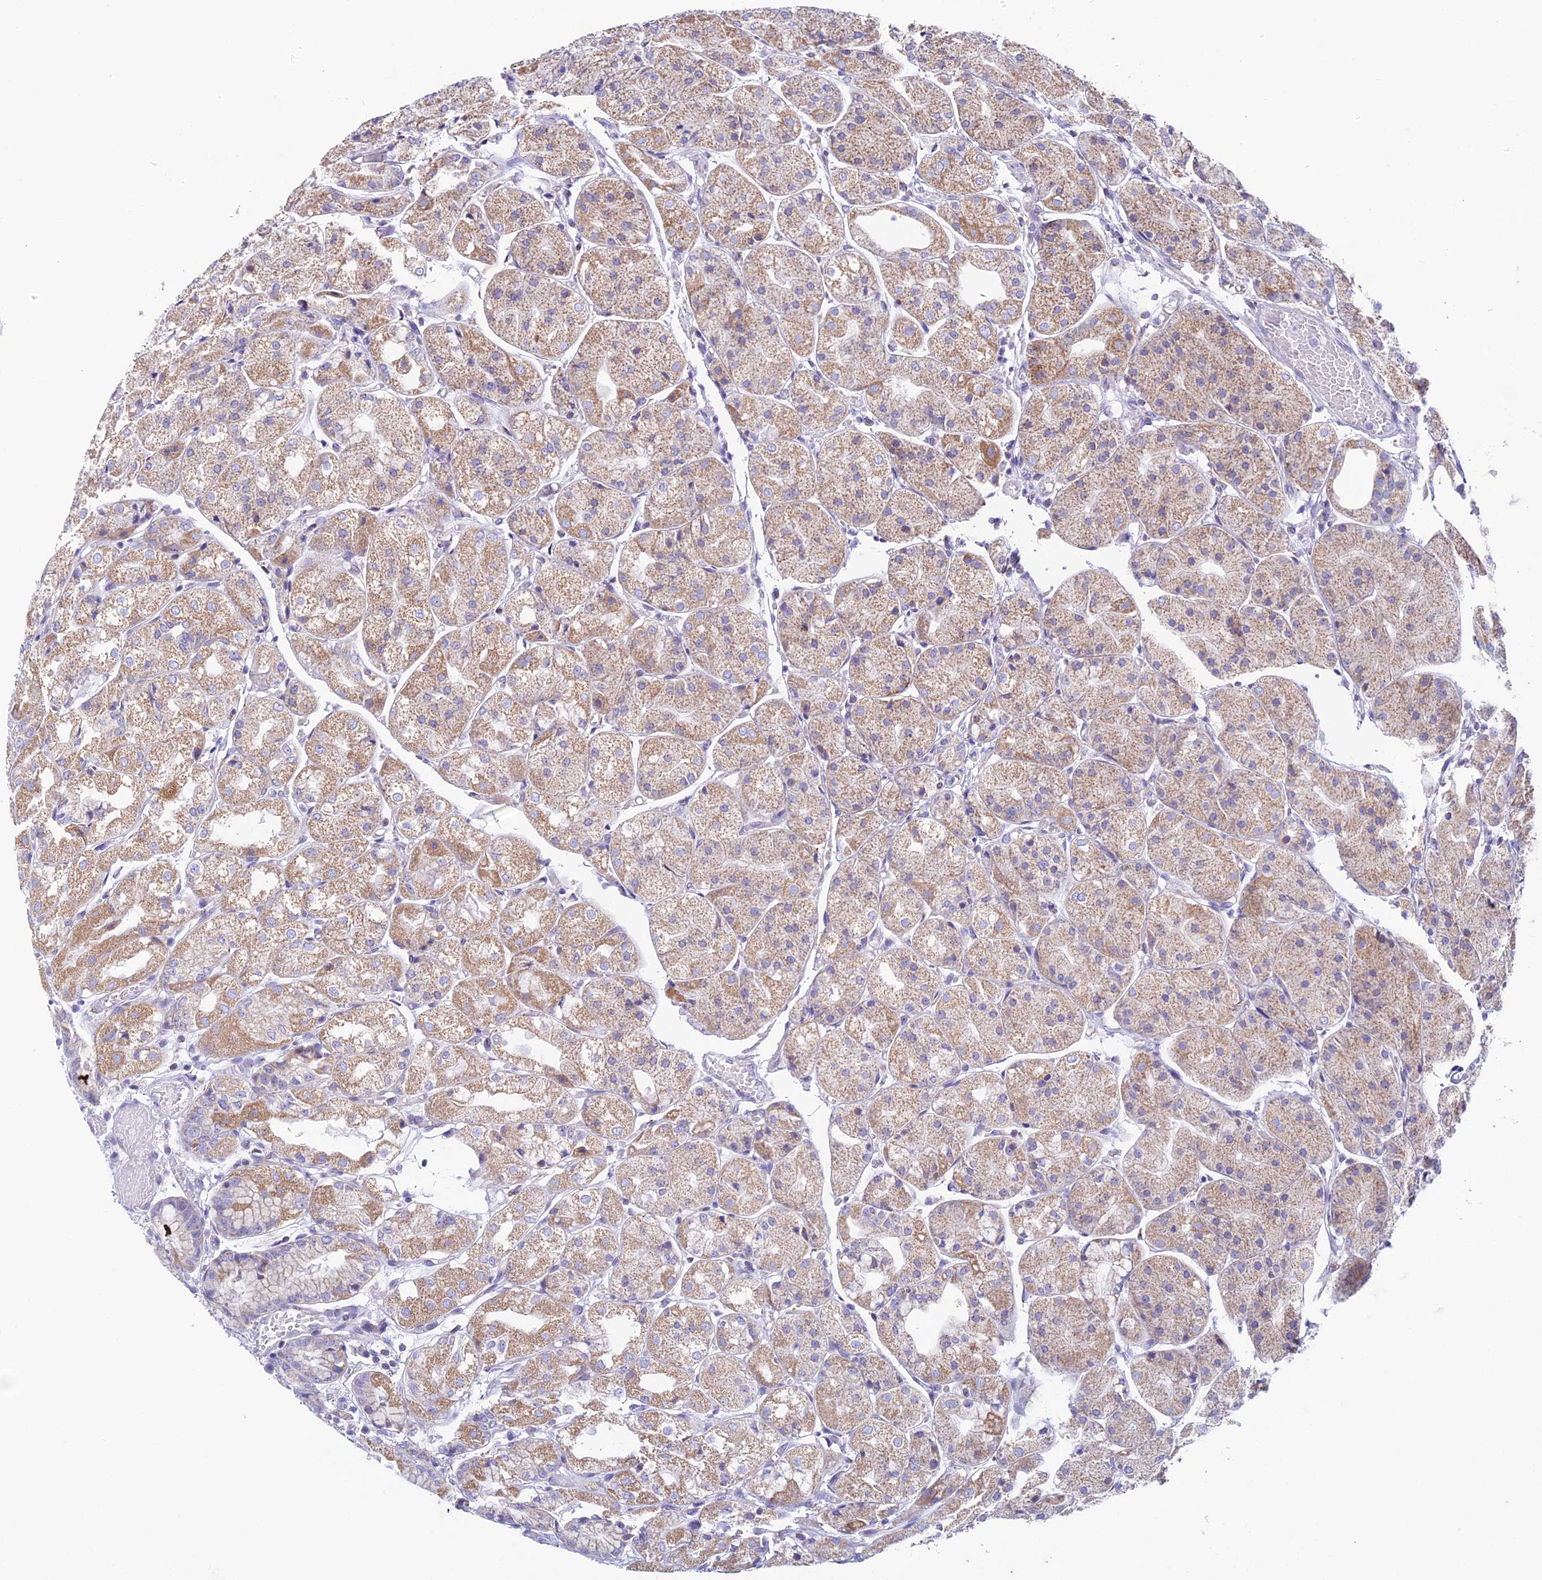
{"staining": {"intensity": "moderate", "quantity": ">75%", "location": "cytoplasmic/membranous"}, "tissue": "stomach", "cell_type": "Glandular cells", "image_type": "normal", "snomed": [{"axis": "morphology", "description": "Normal tissue, NOS"}, {"axis": "topography", "description": "Stomach, upper"}], "caption": "High-magnification brightfield microscopy of unremarkable stomach stained with DAB (brown) and counterstained with hematoxylin (blue). glandular cells exhibit moderate cytoplasmic/membranous expression is present in about>75% of cells. (DAB IHC with brightfield microscopy, high magnification).", "gene": "ZNG1A", "patient": {"sex": "male", "age": 72}}